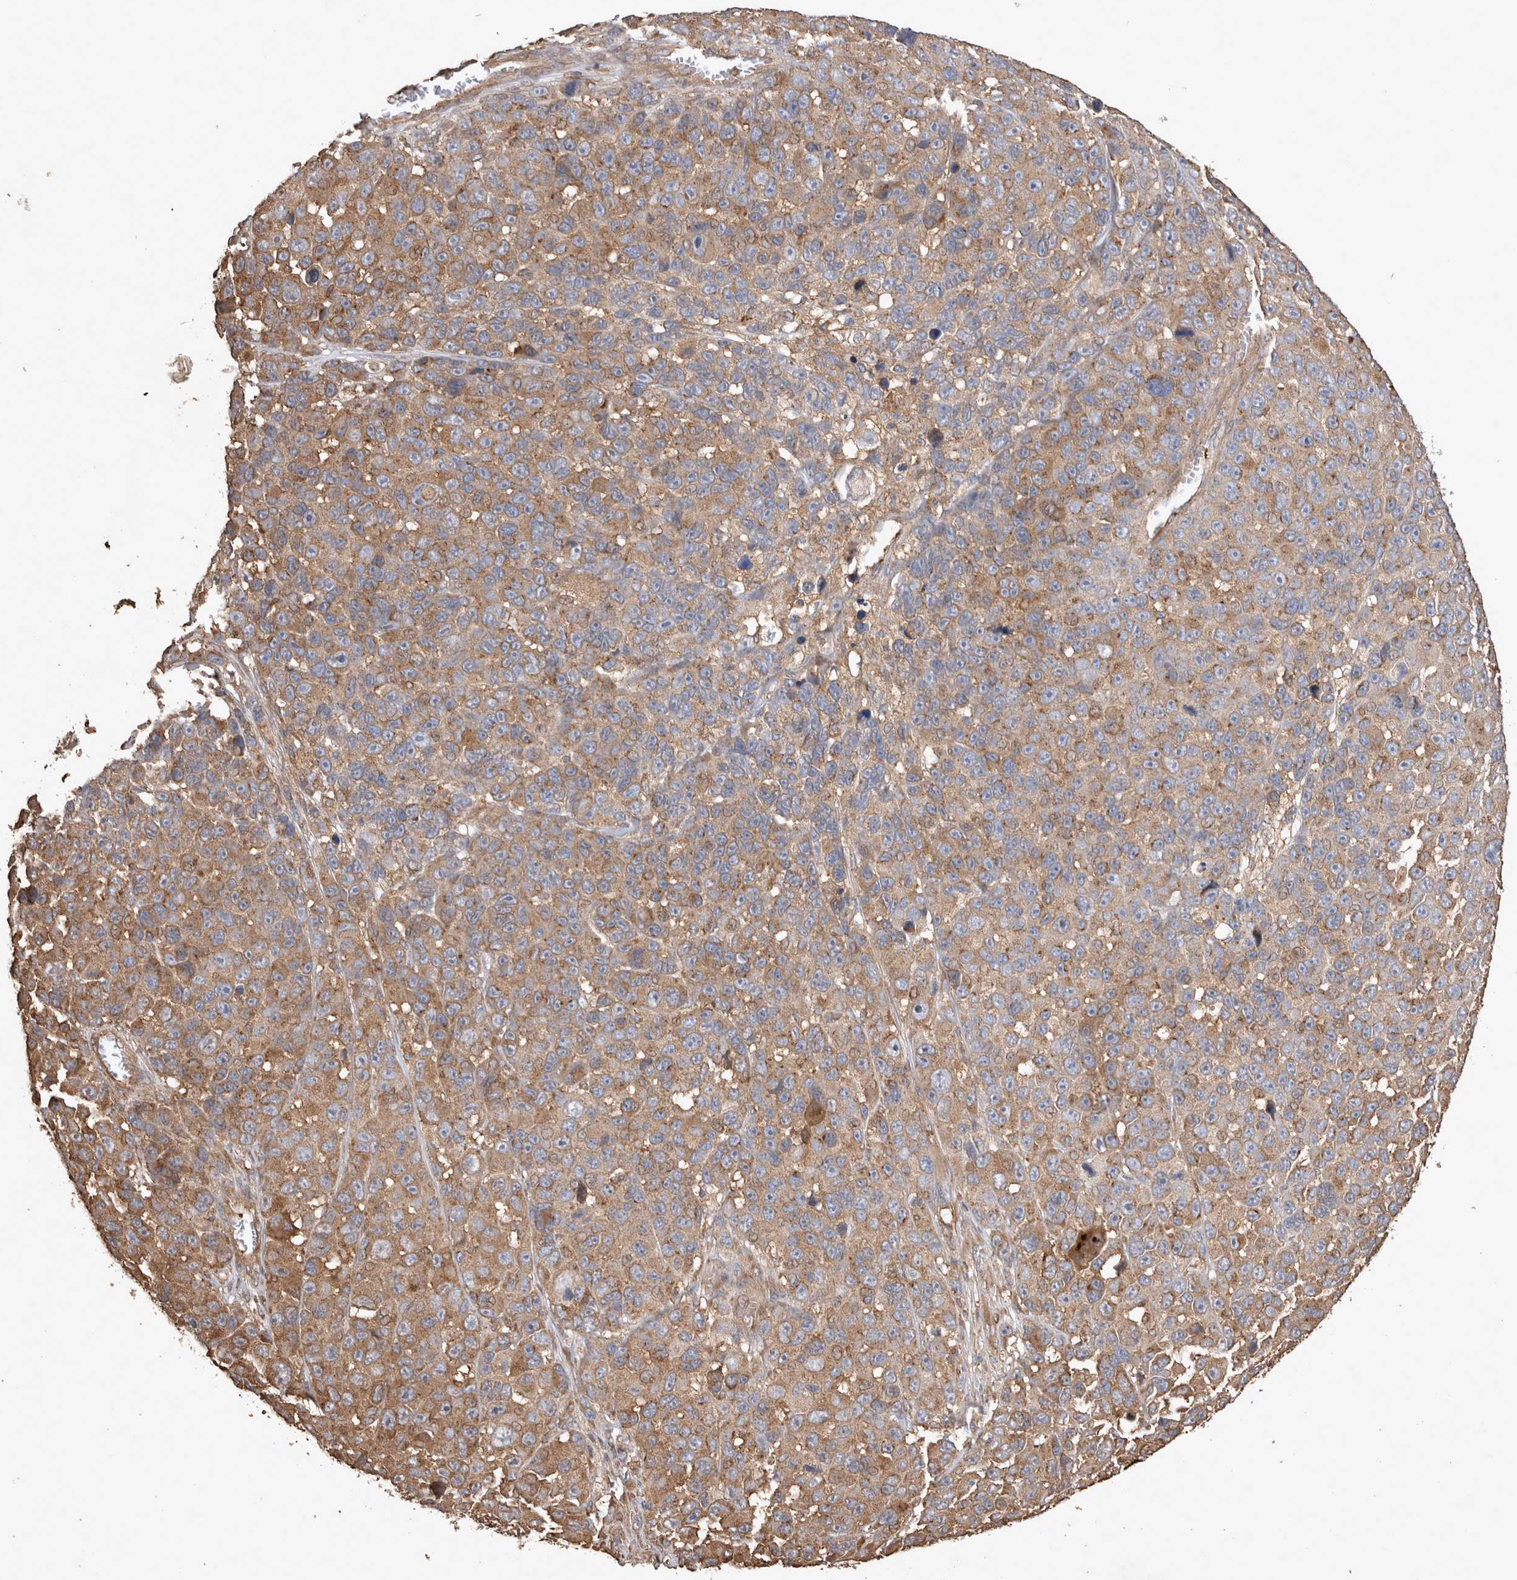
{"staining": {"intensity": "moderate", "quantity": ">75%", "location": "cytoplasmic/membranous"}, "tissue": "melanoma", "cell_type": "Tumor cells", "image_type": "cancer", "snomed": [{"axis": "morphology", "description": "Malignant melanoma, NOS"}, {"axis": "topography", "description": "Skin"}], "caption": "Immunohistochemical staining of melanoma exhibits moderate cytoplasmic/membranous protein staining in approximately >75% of tumor cells.", "gene": "SNX31", "patient": {"sex": "male", "age": 53}}